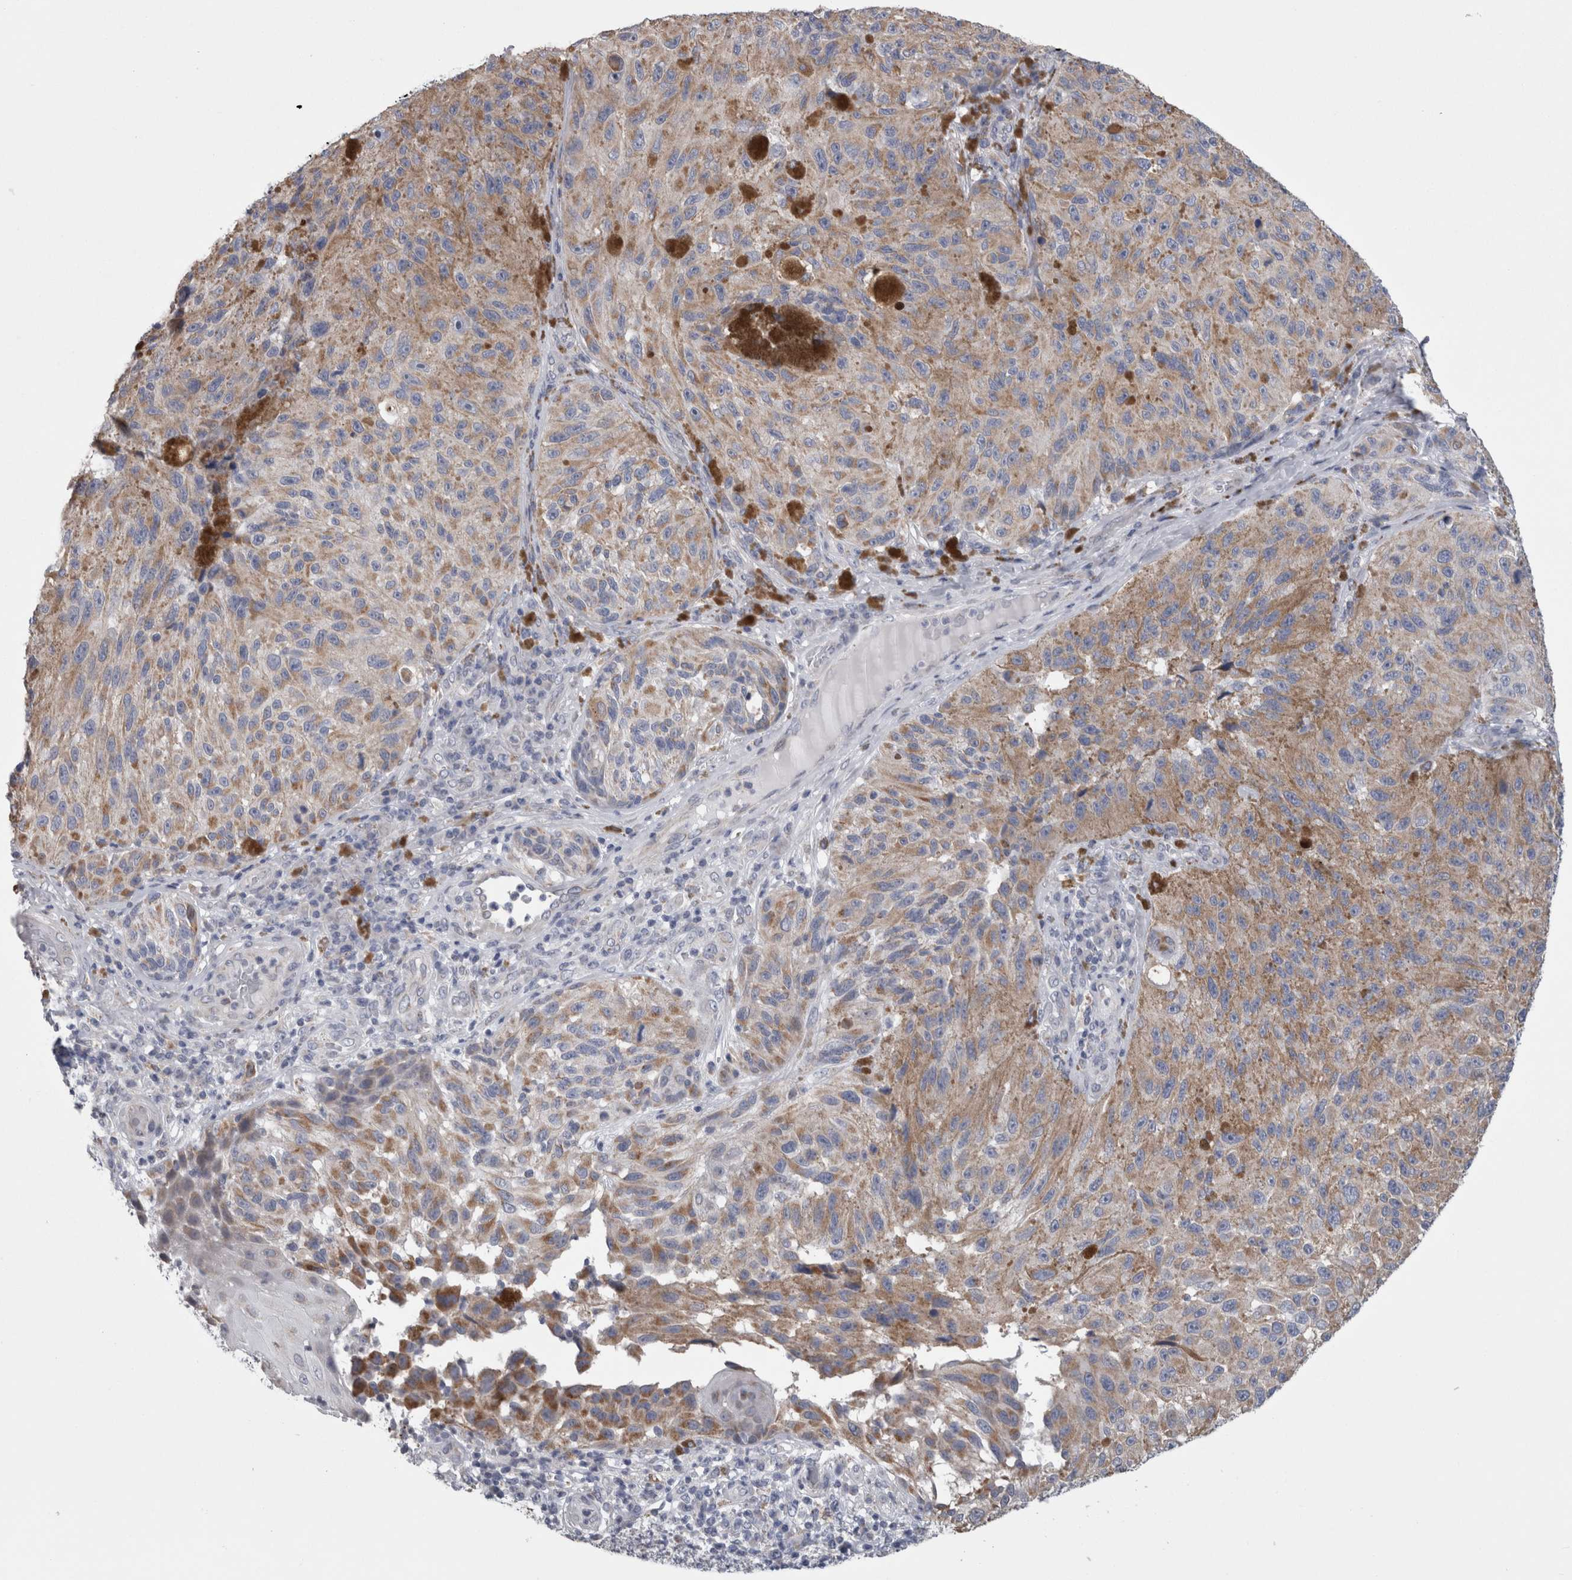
{"staining": {"intensity": "weak", "quantity": ">75%", "location": "cytoplasmic/membranous"}, "tissue": "melanoma", "cell_type": "Tumor cells", "image_type": "cancer", "snomed": [{"axis": "morphology", "description": "Malignant melanoma, NOS"}, {"axis": "topography", "description": "Skin"}], "caption": "The image shows staining of melanoma, revealing weak cytoplasmic/membranous protein expression (brown color) within tumor cells.", "gene": "GDAP1", "patient": {"sex": "female", "age": 73}}